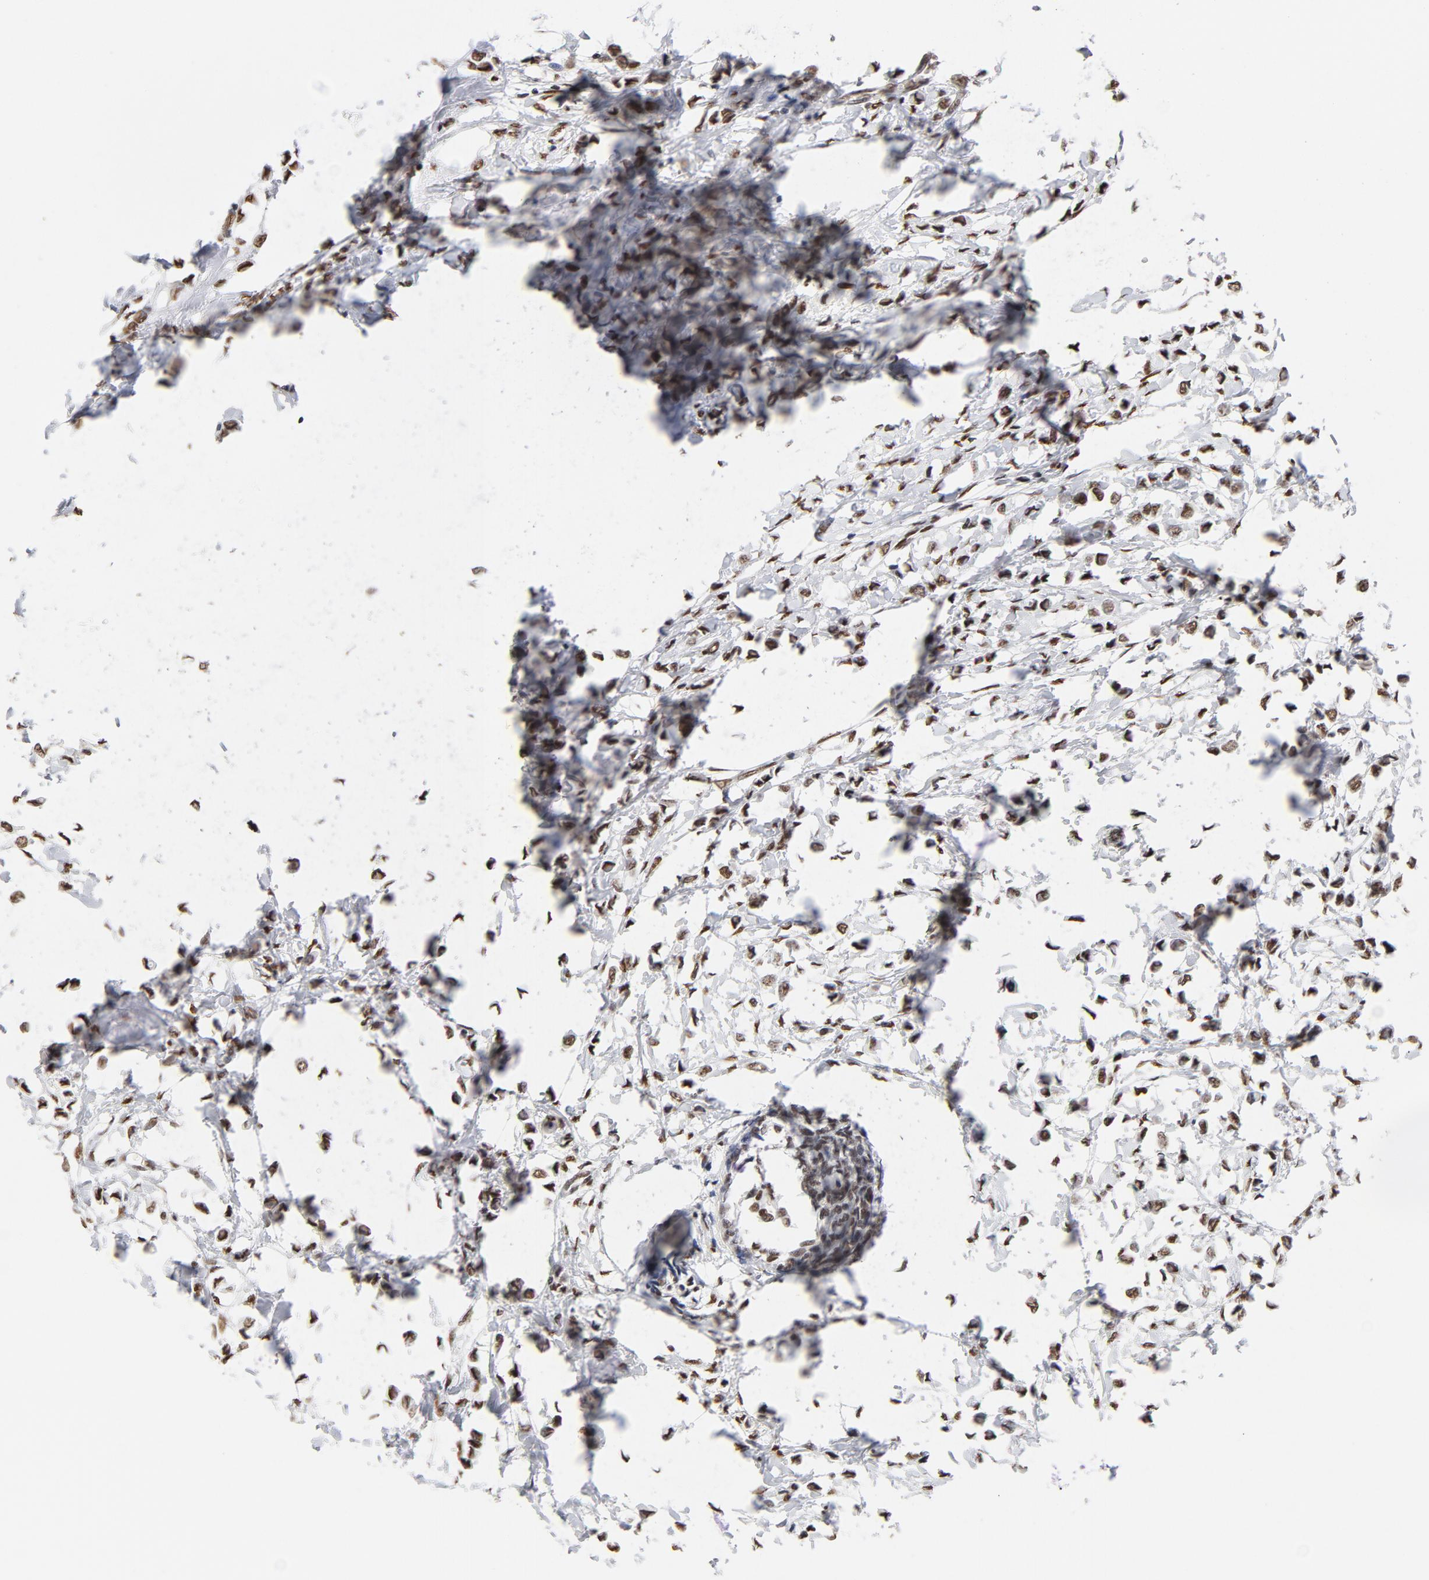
{"staining": {"intensity": "strong", "quantity": ">75%", "location": "nuclear"}, "tissue": "breast cancer", "cell_type": "Tumor cells", "image_type": "cancer", "snomed": [{"axis": "morphology", "description": "Lobular carcinoma"}, {"axis": "topography", "description": "Breast"}], "caption": "The histopathology image shows a brown stain indicating the presence of a protein in the nuclear of tumor cells in lobular carcinoma (breast). The staining was performed using DAB (3,3'-diaminobenzidine), with brown indicating positive protein expression. Nuclei are stained blue with hematoxylin.", "gene": "TP53BP1", "patient": {"sex": "female", "age": 51}}